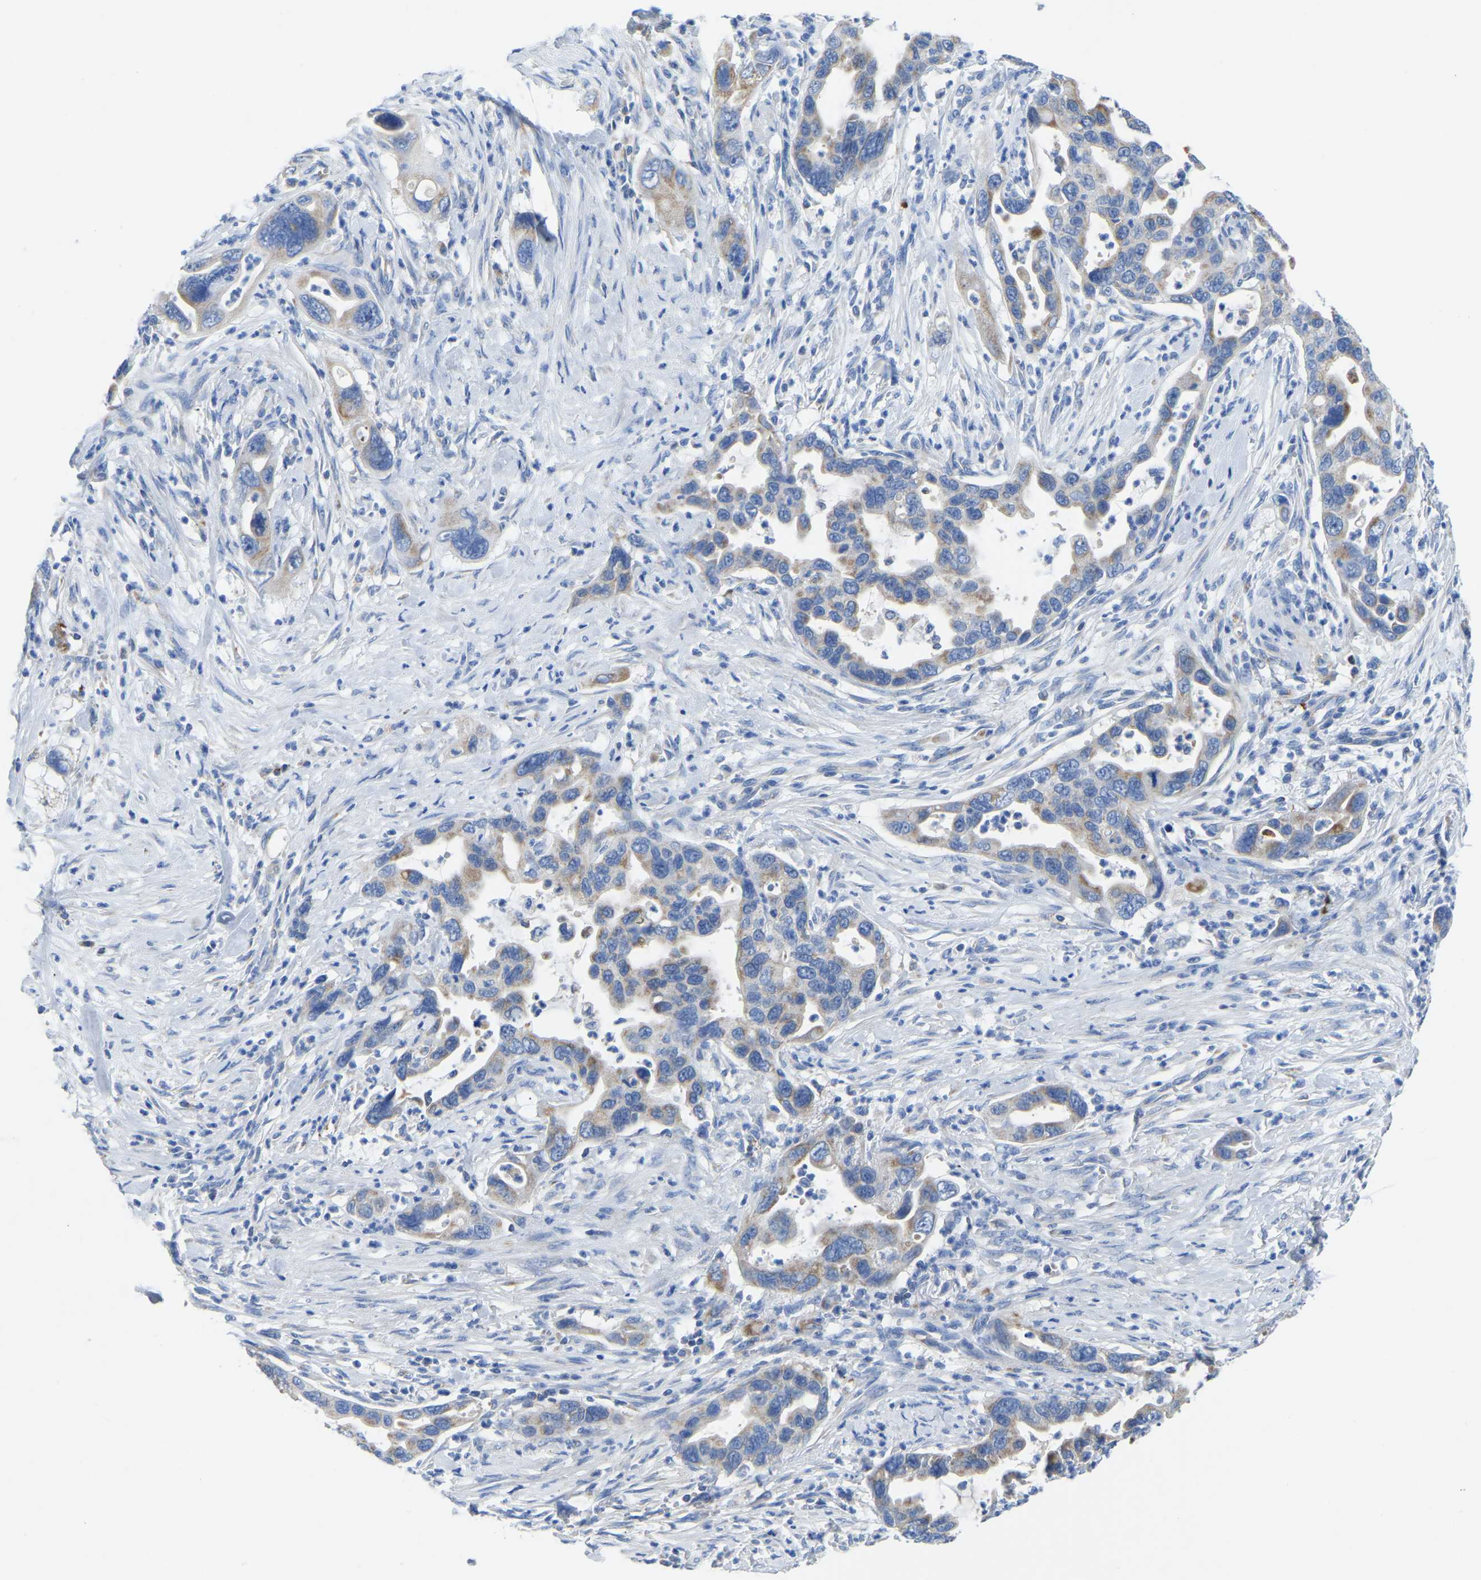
{"staining": {"intensity": "weak", "quantity": ">75%", "location": "cytoplasmic/membranous"}, "tissue": "pancreatic cancer", "cell_type": "Tumor cells", "image_type": "cancer", "snomed": [{"axis": "morphology", "description": "Adenocarcinoma, NOS"}, {"axis": "topography", "description": "Pancreas"}], "caption": "Immunohistochemistry image of neoplastic tissue: human pancreatic adenocarcinoma stained using immunohistochemistry displays low levels of weak protein expression localized specifically in the cytoplasmic/membranous of tumor cells, appearing as a cytoplasmic/membranous brown color.", "gene": "ETFA", "patient": {"sex": "female", "age": 70}}